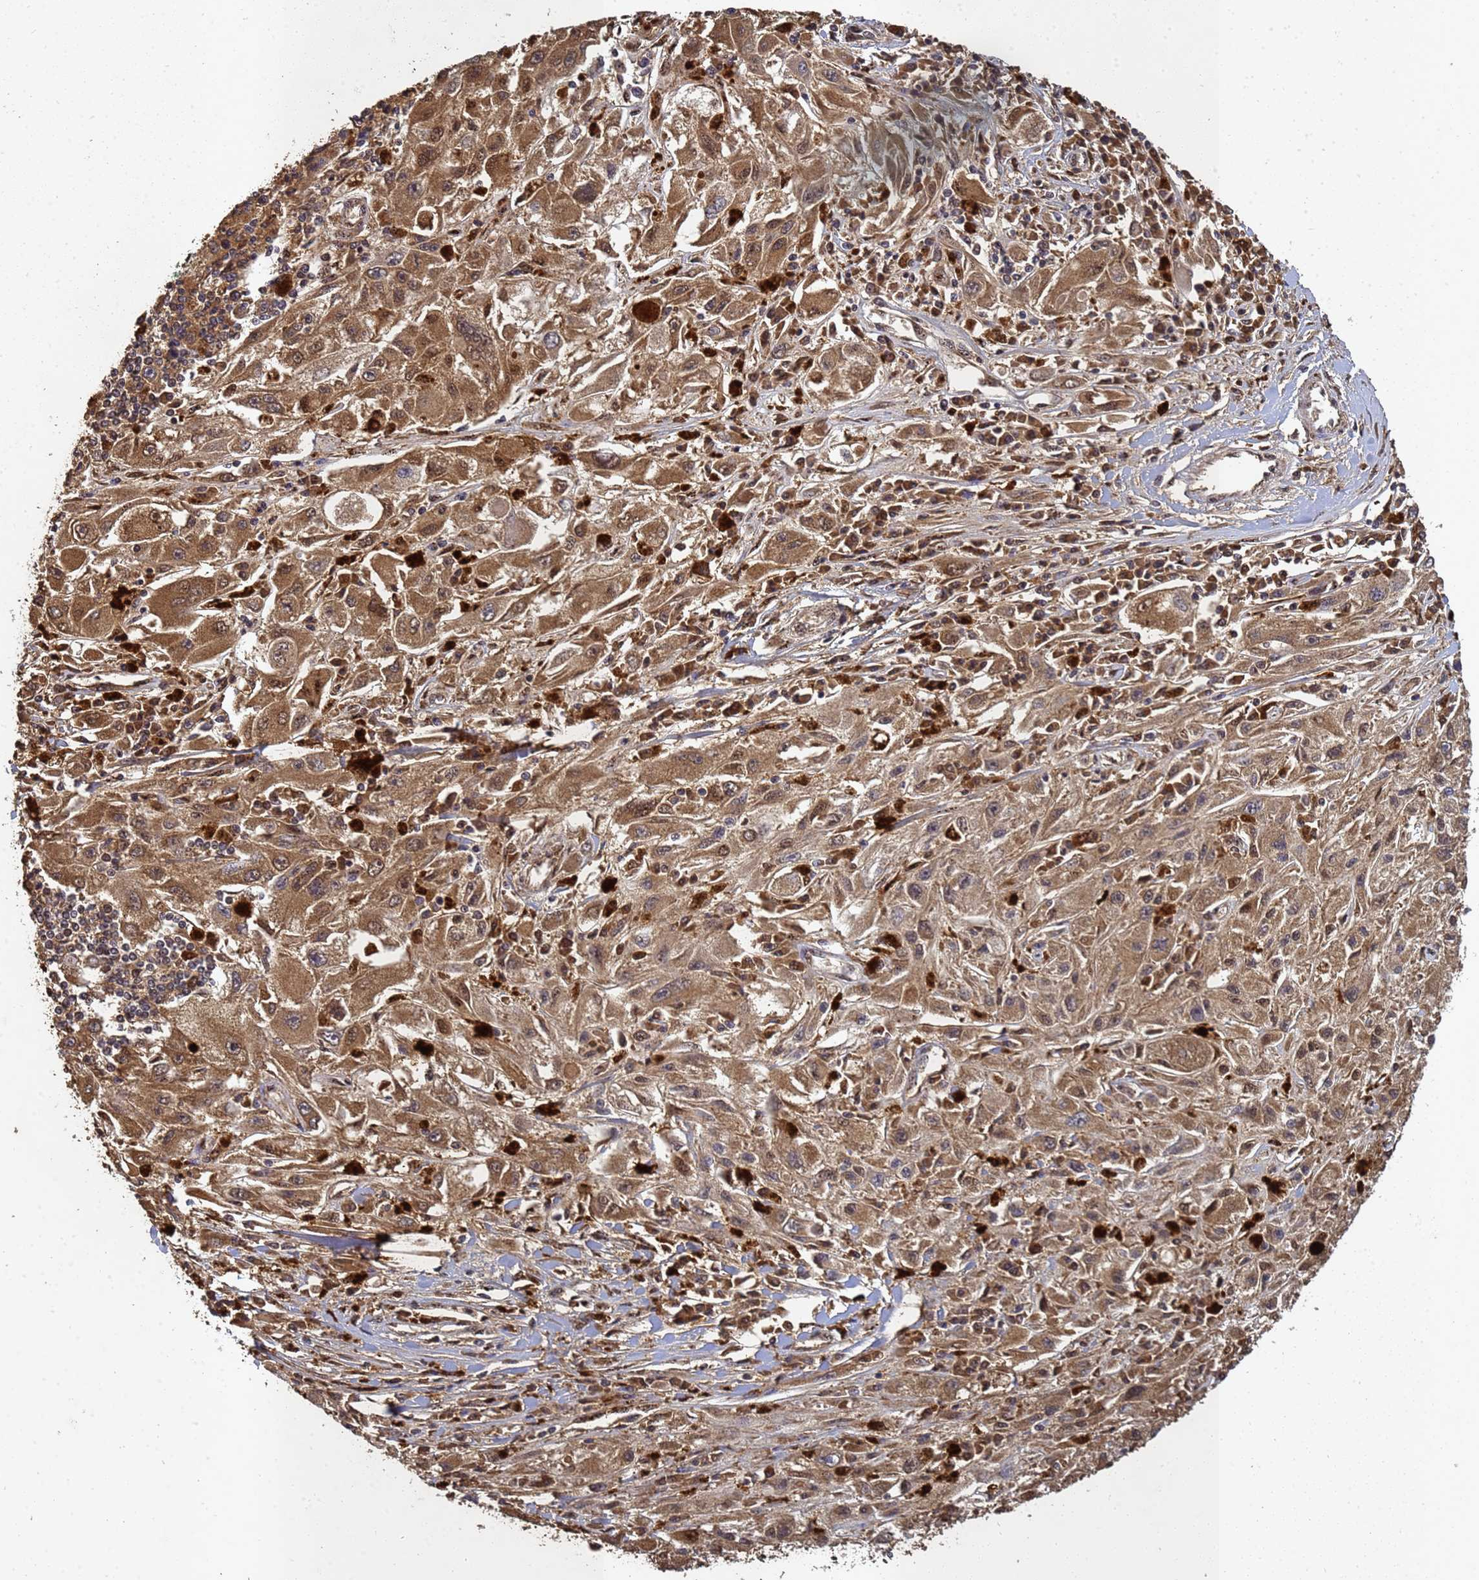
{"staining": {"intensity": "moderate", "quantity": ">75%", "location": "cytoplasmic/membranous,nuclear"}, "tissue": "melanoma", "cell_type": "Tumor cells", "image_type": "cancer", "snomed": [{"axis": "morphology", "description": "Malignant melanoma, Metastatic site"}, {"axis": "topography", "description": "Skin"}], "caption": "The micrograph exhibits a brown stain indicating the presence of a protein in the cytoplasmic/membranous and nuclear of tumor cells in melanoma.", "gene": "SECISBP2", "patient": {"sex": "male", "age": 53}}